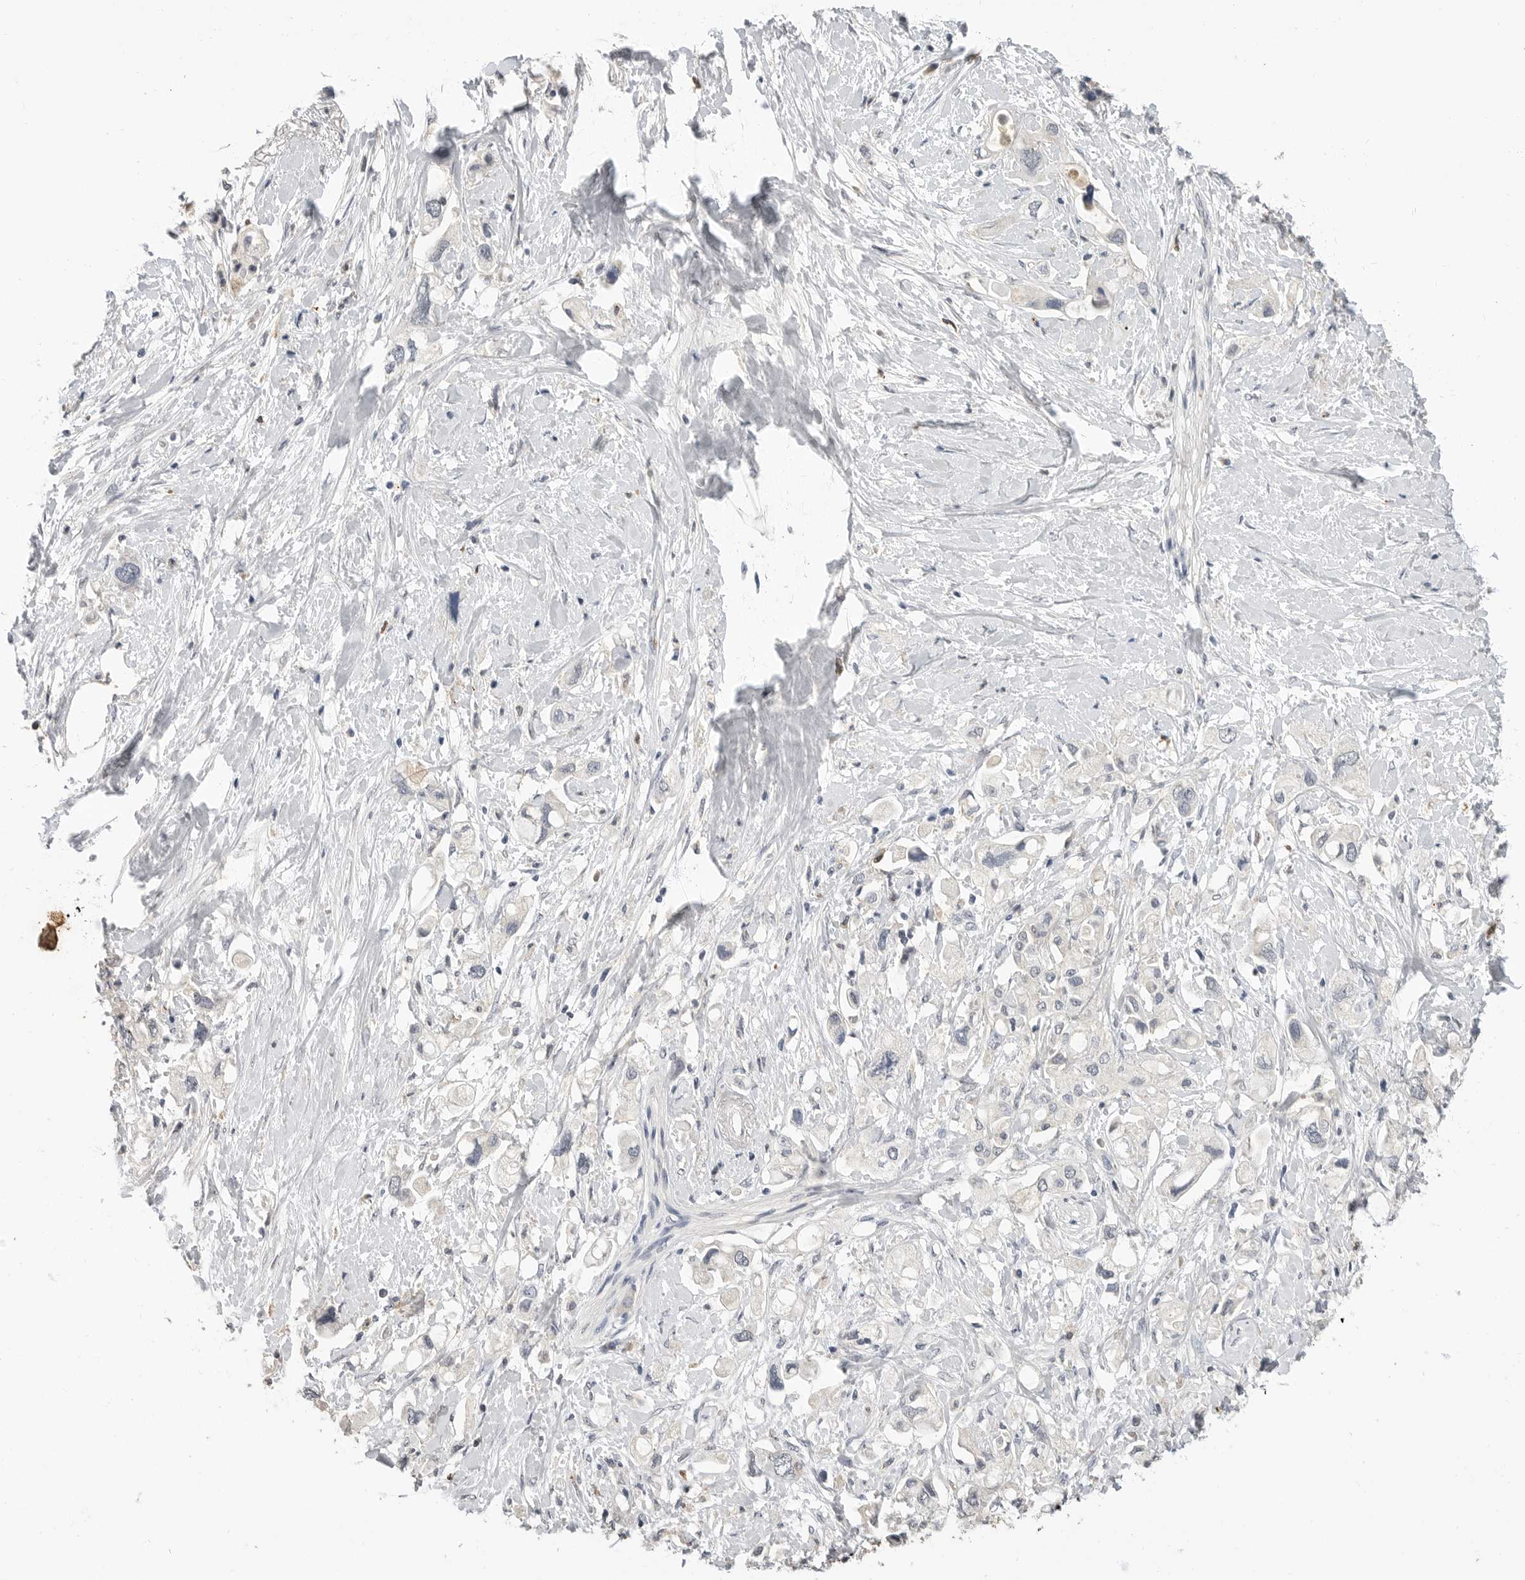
{"staining": {"intensity": "negative", "quantity": "none", "location": "none"}, "tissue": "pancreatic cancer", "cell_type": "Tumor cells", "image_type": "cancer", "snomed": [{"axis": "morphology", "description": "Adenocarcinoma, NOS"}, {"axis": "topography", "description": "Pancreas"}], "caption": "Immunohistochemistry (IHC) image of neoplastic tissue: adenocarcinoma (pancreatic) stained with DAB reveals no significant protein staining in tumor cells.", "gene": "LTBR", "patient": {"sex": "female", "age": 56}}